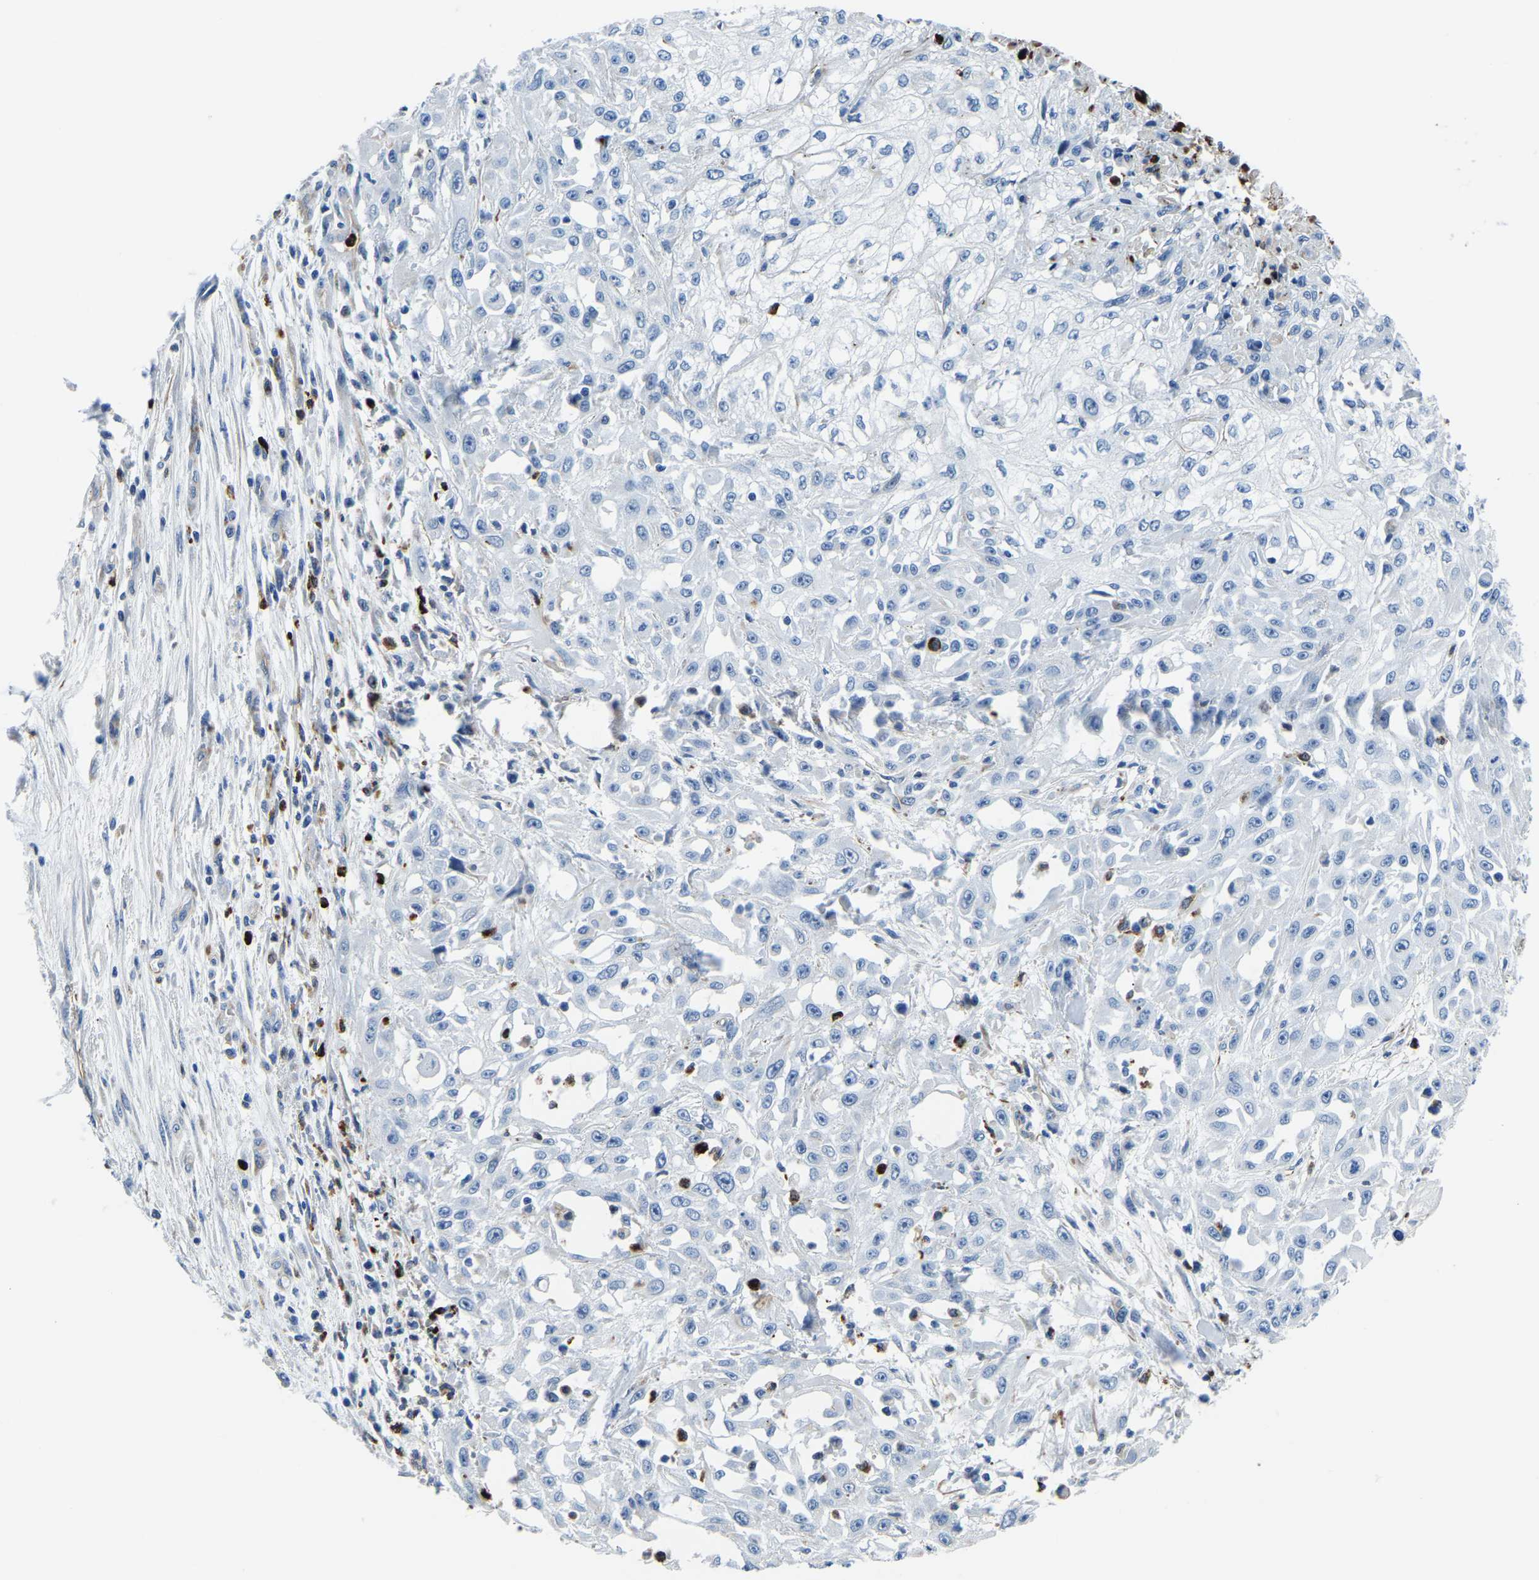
{"staining": {"intensity": "negative", "quantity": "none", "location": "none"}, "tissue": "skin cancer", "cell_type": "Tumor cells", "image_type": "cancer", "snomed": [{"axis": "morphology", "description": "Squamous cell carcinoma, NOS"}, {"axis": "morphology", "description": "Squamous cell carcinoma, metastatic, NOS"}, {"axis": "topography", "description": "Skin"}, {"axis": "topography", "description": "Lymph node"}], "caption": "DAB immunohistochemical staining of metastatic squamous cell carcinoma (skin) shows no significant expression in tumor cells.", "gene": "MS4A3", "patient": {"sex": "male", "age": 75}}